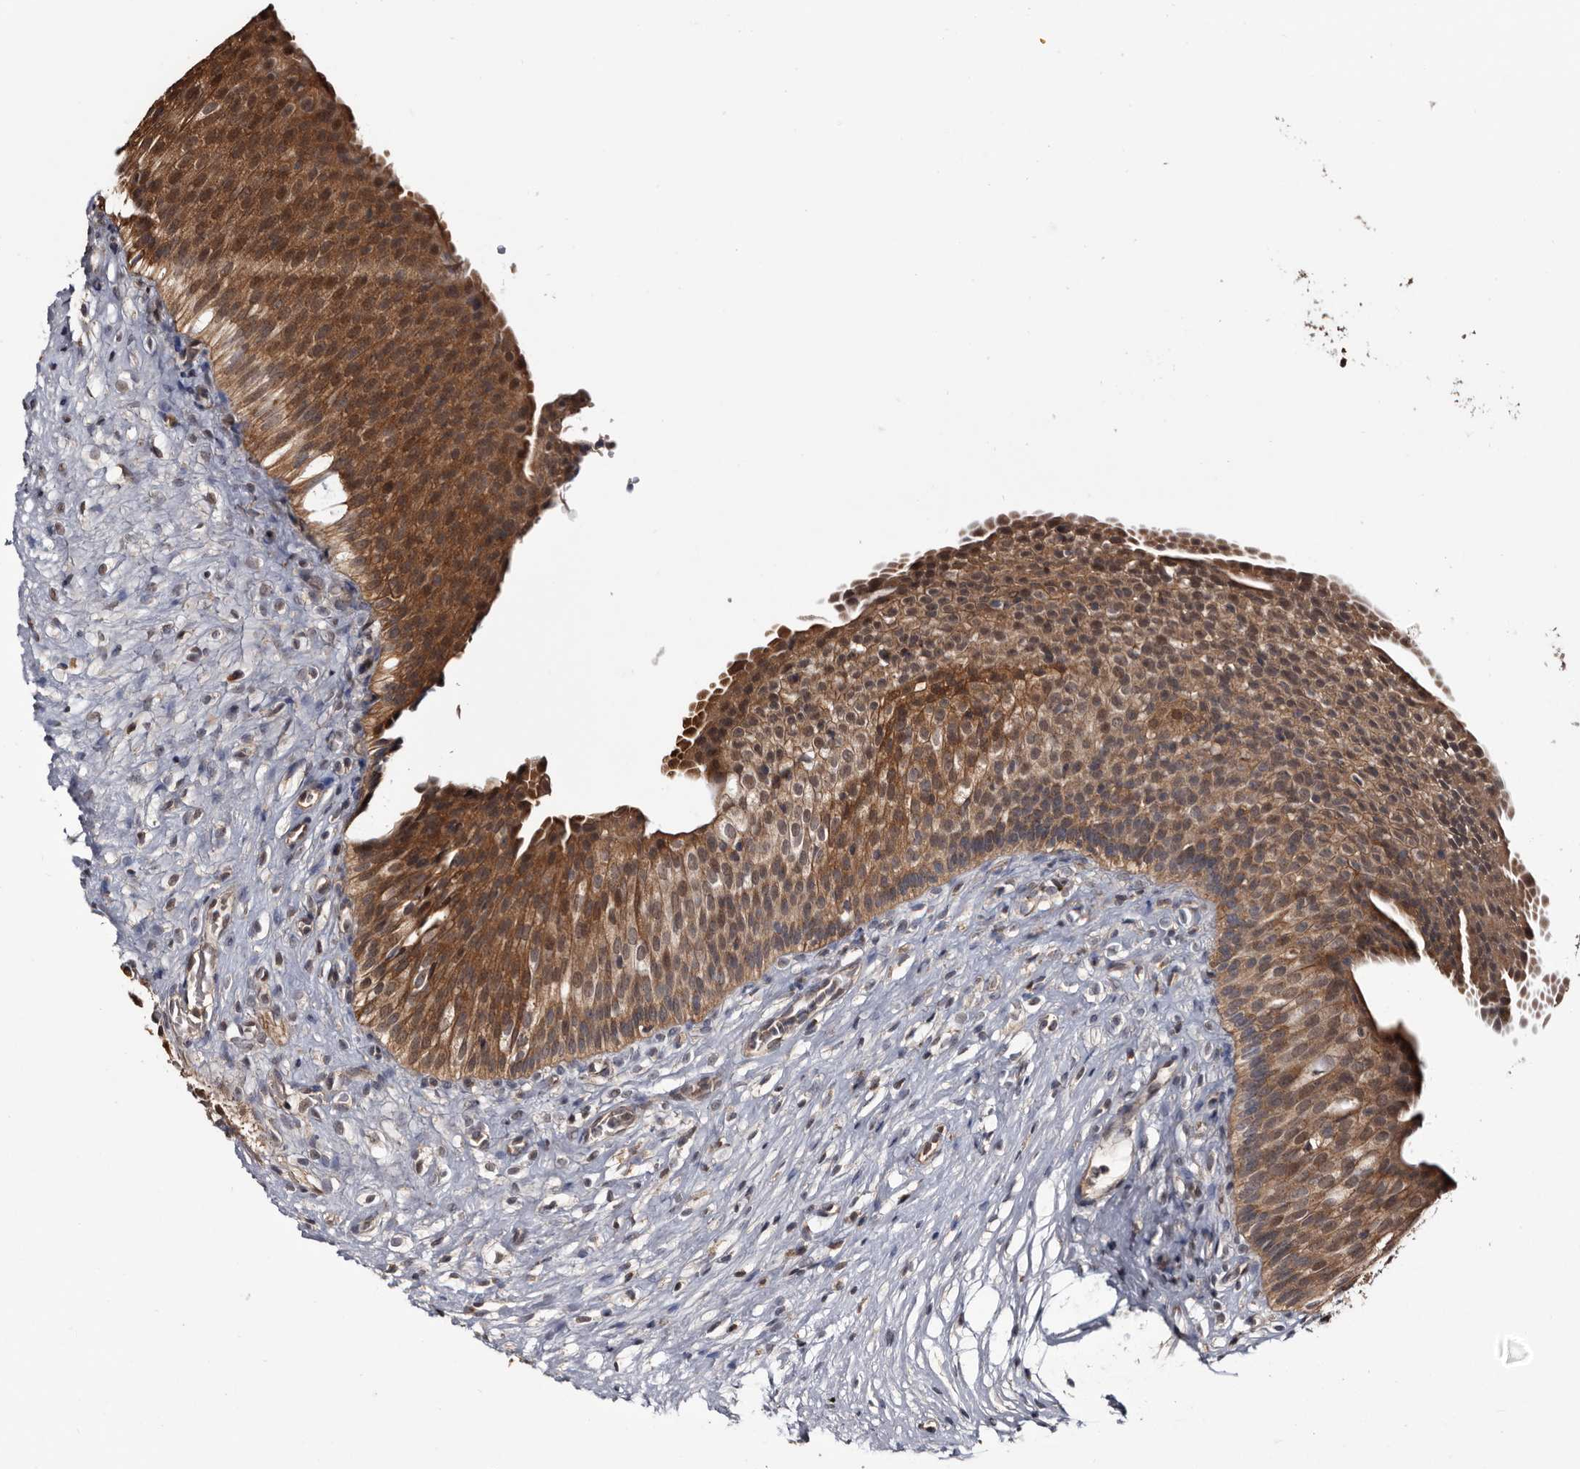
{"staining": {"intensity": "strong", "quantity": ">75%", "location": "cytoplasmic/membranous"}, "tissue": "urinary bladder", "cell_type": "Urothelial cells", "image_type": "normal", "snomed": [{"axis": "morphology", "description": "Normal tissue, NOS"}, {"axis": "topography", "description": "Urinary bladder"}], "caption": "Immunohistochemical staining of normal human urinary bladder demonstrates high levels of strong cytoplasmic/membranous staining in approximately >75% of urothelial cells. The staining was performed using DAB (3,3'-diaminobenzidine), with brown indicating positive protein expression. Nuclei are stained blue with hematoxylin.", "gene": "TTI2", "patient": {"sex": "male", "age": 1}}